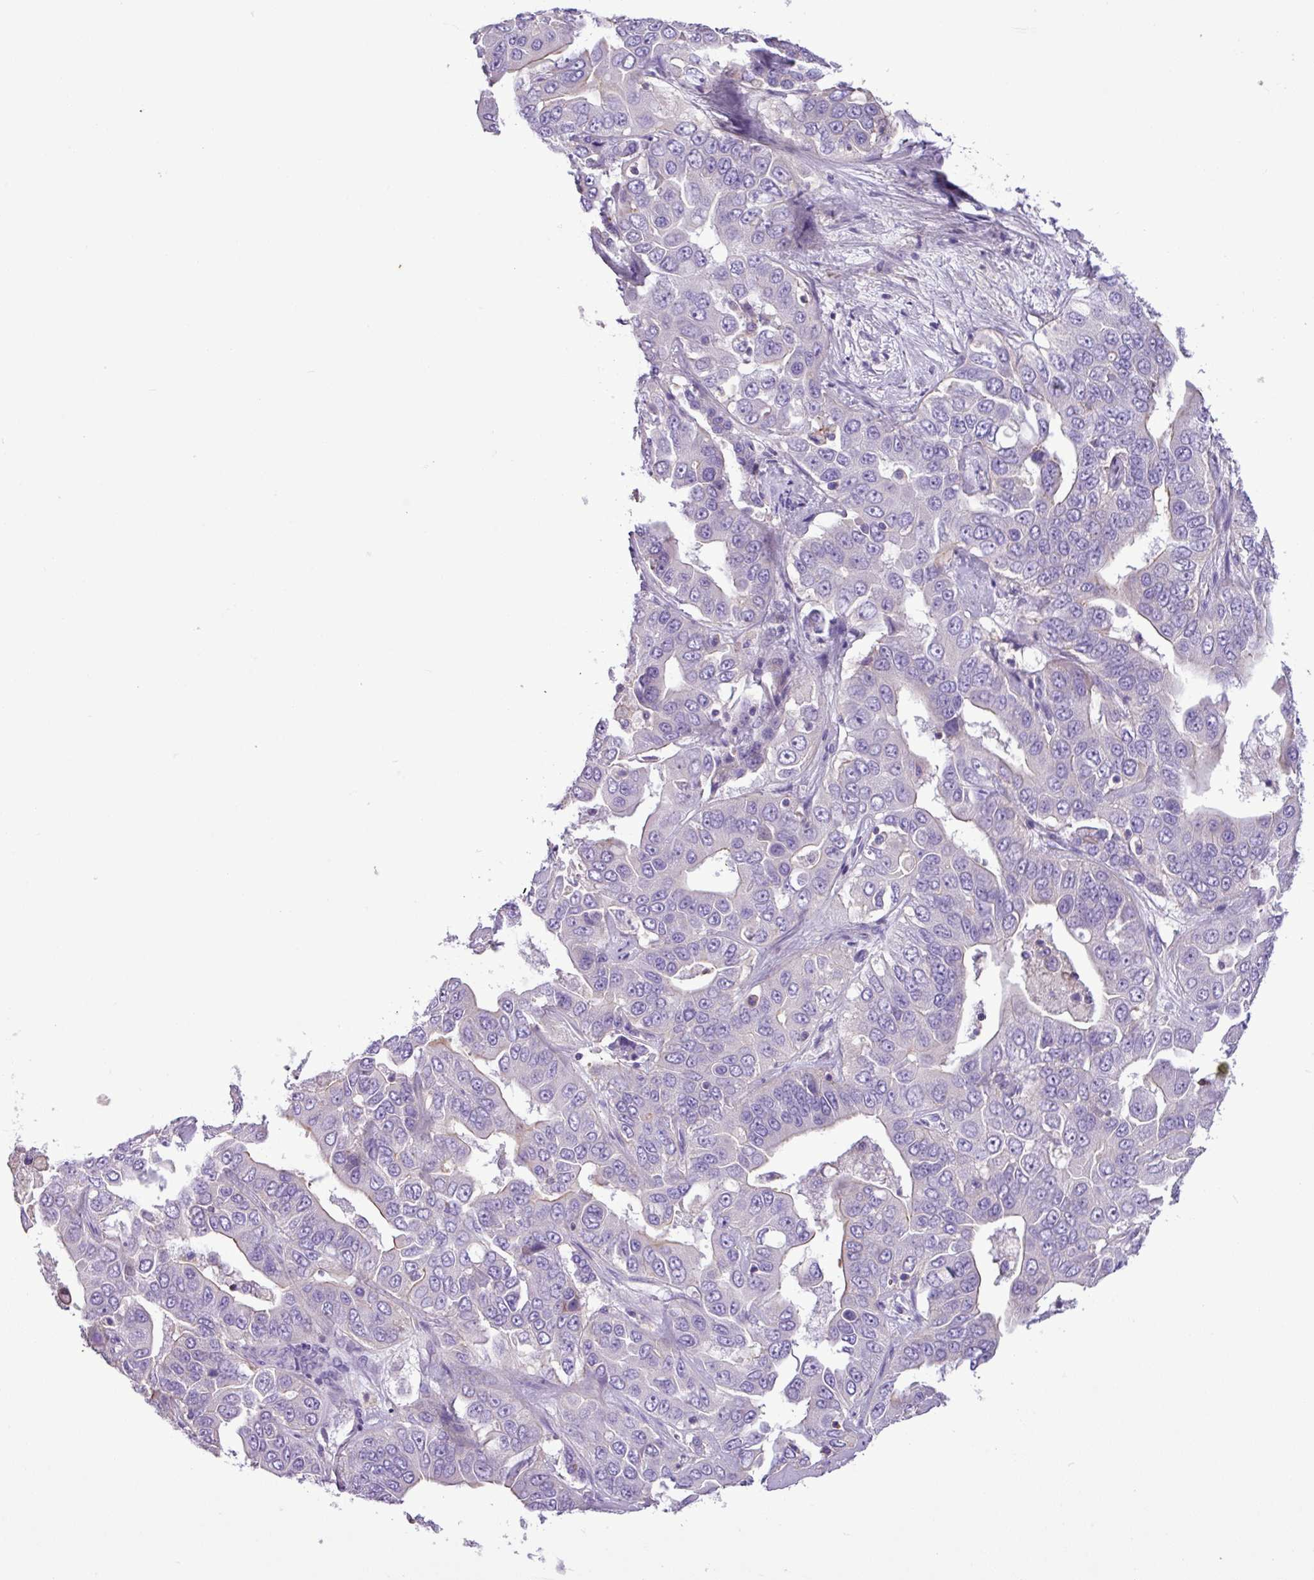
{"staining": {"intensity": "negative", "quantity": "none", "location": "none"}, "tissue": "liver cancer", "cell_type": "Tumor cells", "image_type": "cancer", "snomed": [{"axis": "morphology", "description": "Cholangiocarcinoma"}, {"axis": "topography", "description": "Liver"}], "caption": "High power microscopy photomicrograph of an IHC micrograph of cholangiocarcinoma (liver), revealing no significant staining in tumor cells.", "gene": "ZNF334", "patient": {"sex": "female", "age": 52}}